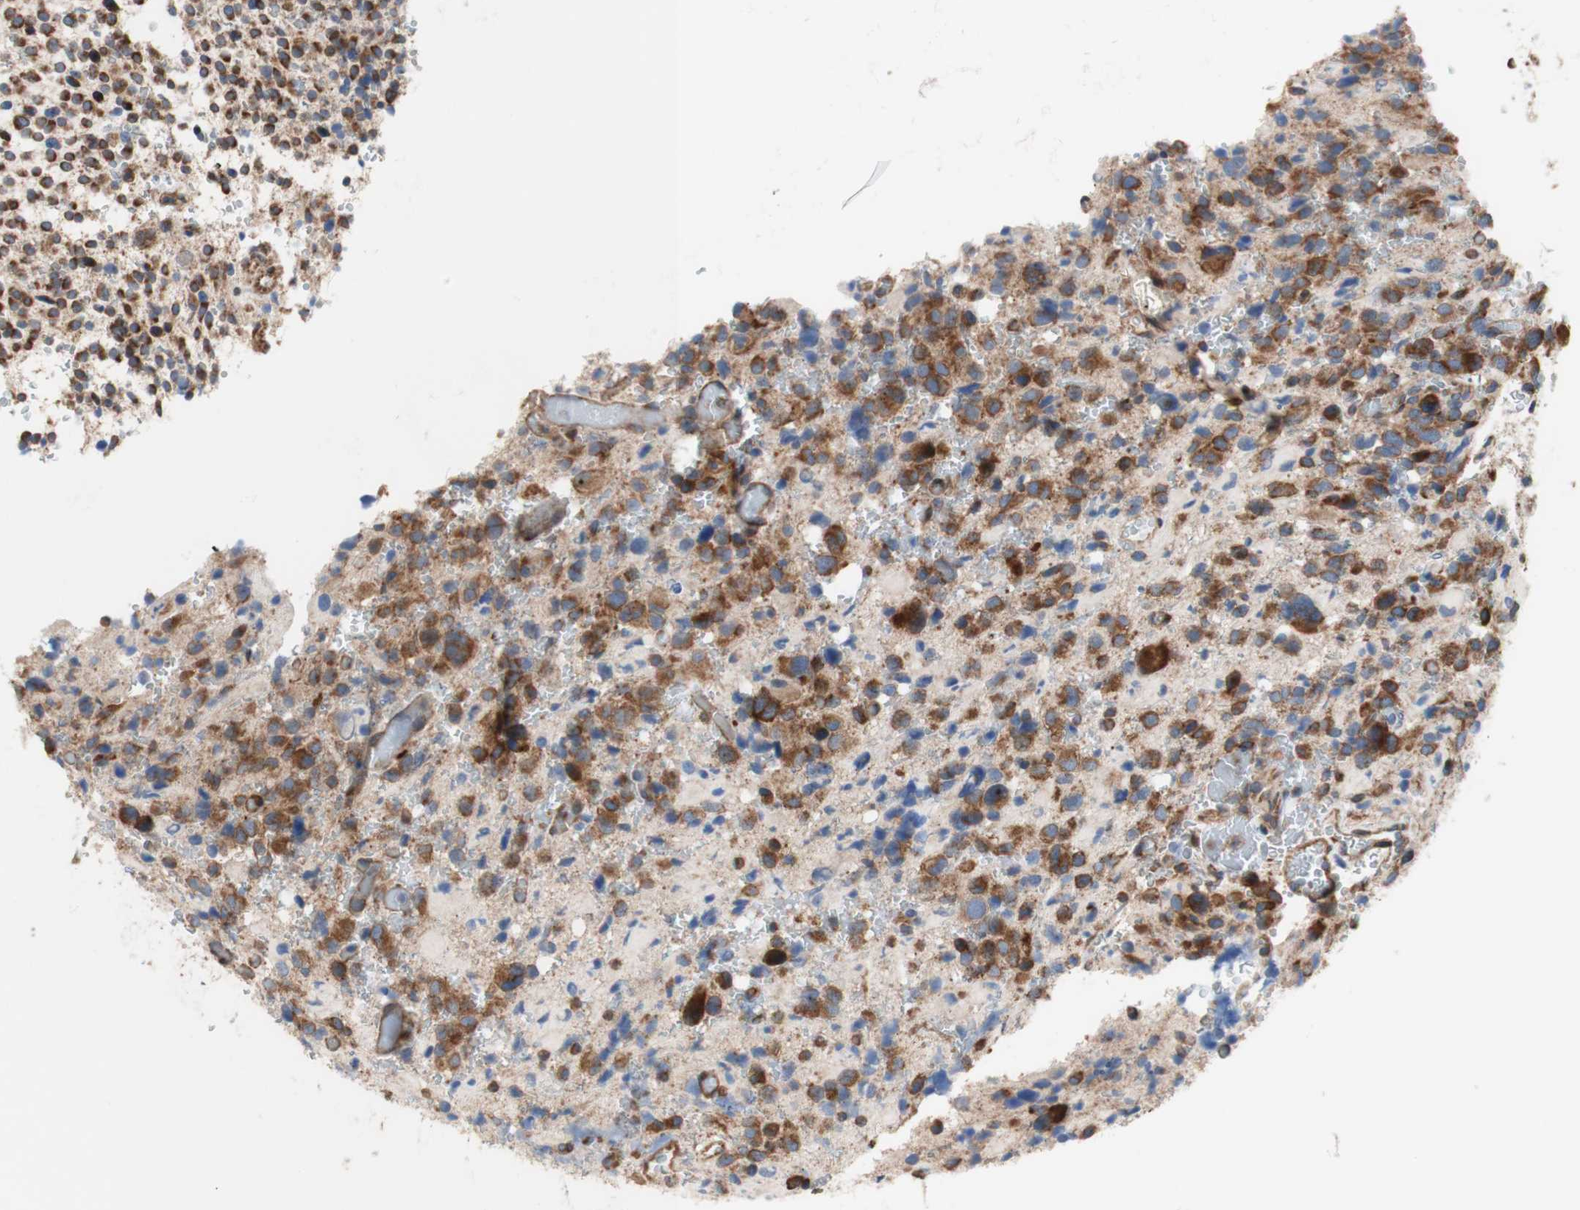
{"staining": {"intensity": "strong", "quantity": ">75%", "location": "cytoplasmic/membranous"}, "tissue": "glioma", "cell_type": "Tumor cells", "image_type": "cancer", "snomed": [{"axis": "morphology", "description": "Glioma, malignant, High grade"}, {"axis": "topography", "description": "Brain"}], "caption": "About >75% of tumor cells in human glioma demonstrate strong cytoplasmic/membranous protein expression as visualized by brown immunohistochemical staining.", "gene": "FMR1", "patient": {"sex": "male", "age": 48}}